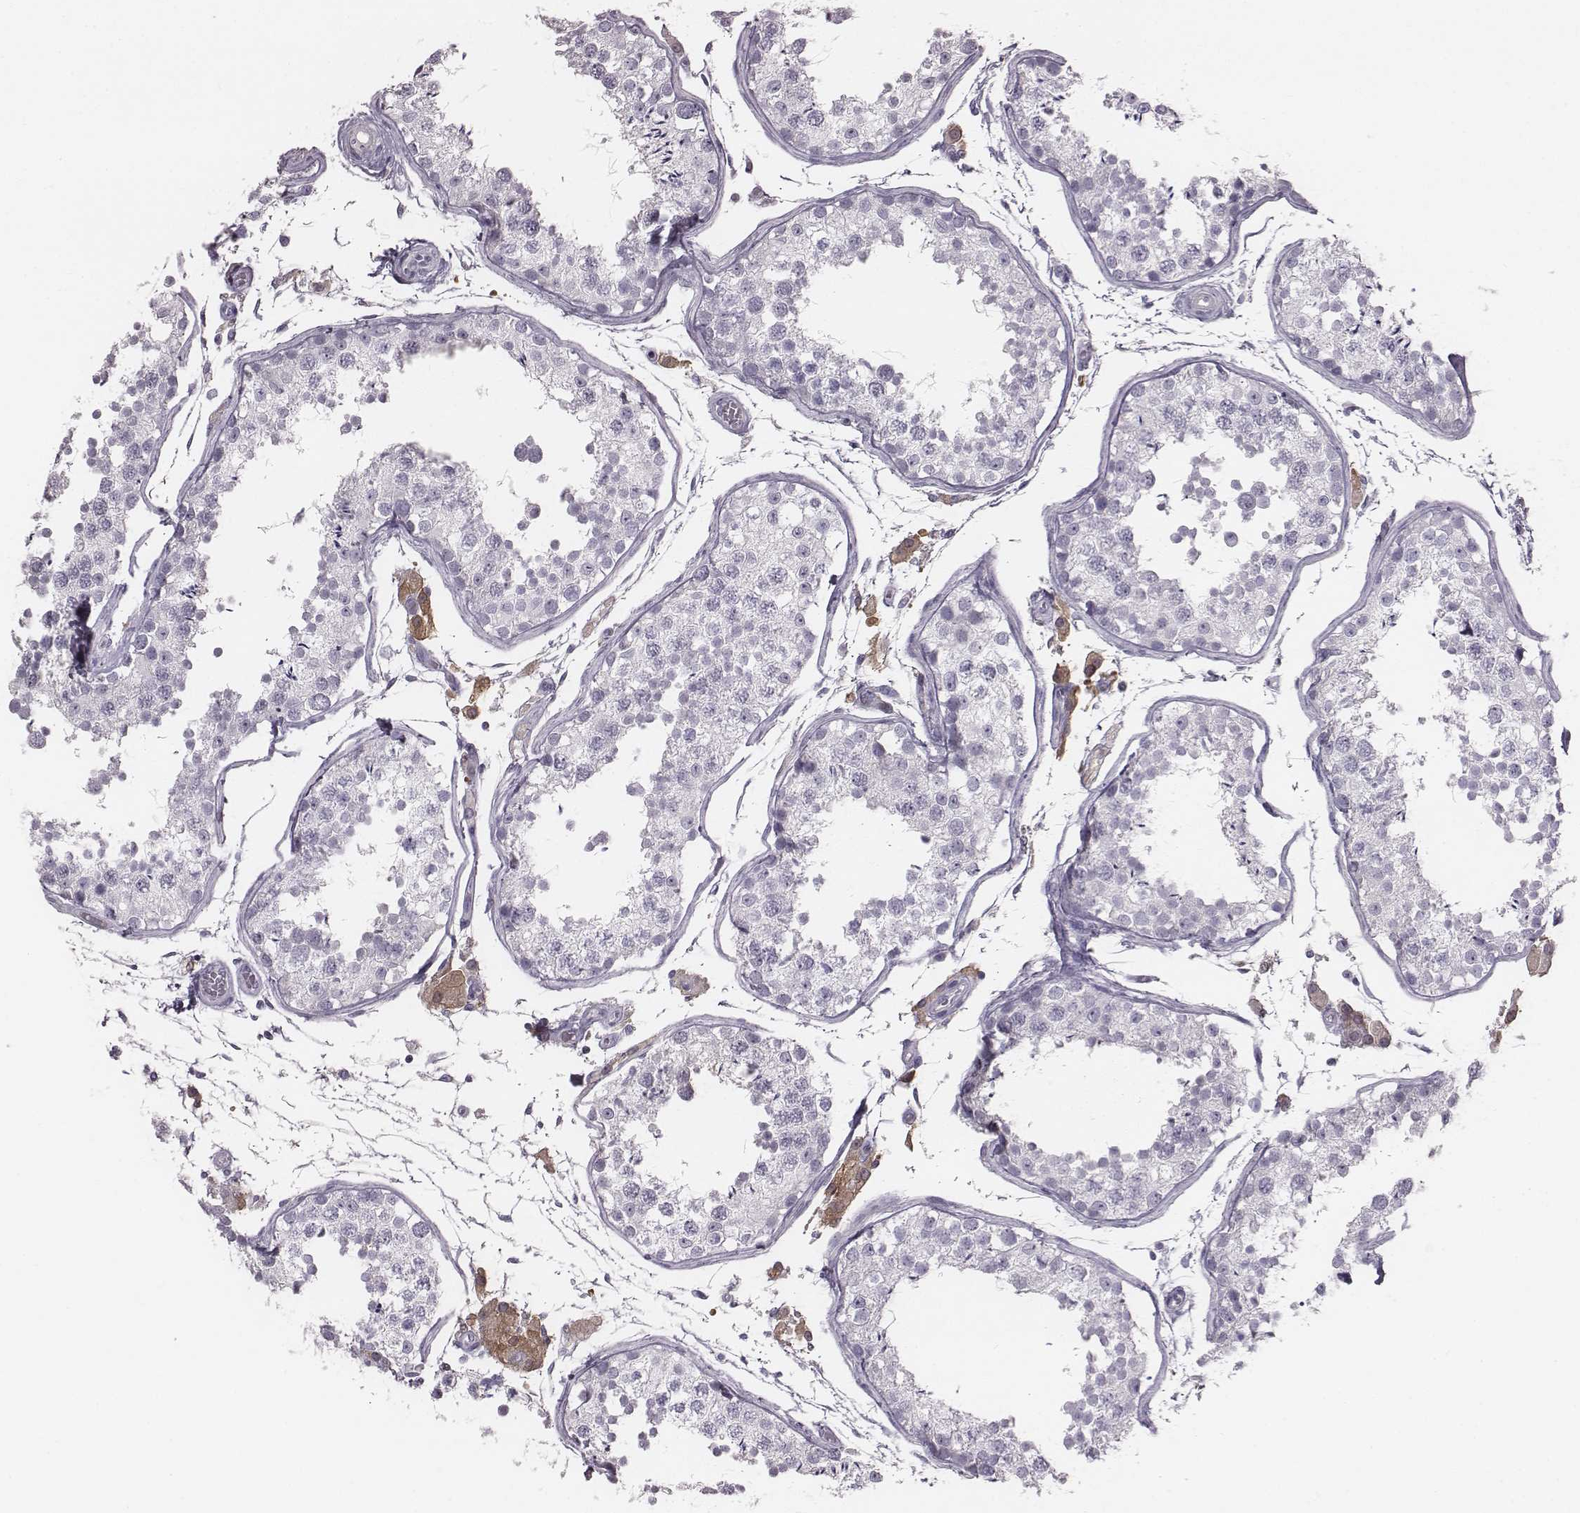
{"staining": {"intensity": "negative", "quantity": "none", "location": "none"}, "tissue": "testis", "cell_type": "Cells in seminiferous ducts", "image_type": "normal", "snomed": [{"axis": "morphology", "description": "Normal tissue, NOS"}, {"axis": "topography", "description": "Testis"}], "caption": "A micrograph of testis stained for a protein shows no brown staining in cells in seminiferous ducts. (Stains: DAB IHC with hematoxylin counter stain, Microscopy: brightfield microscopy at high magnification).", "gene": "ENSG00000284762", "patient": {"sex": "male", "age": 29}}